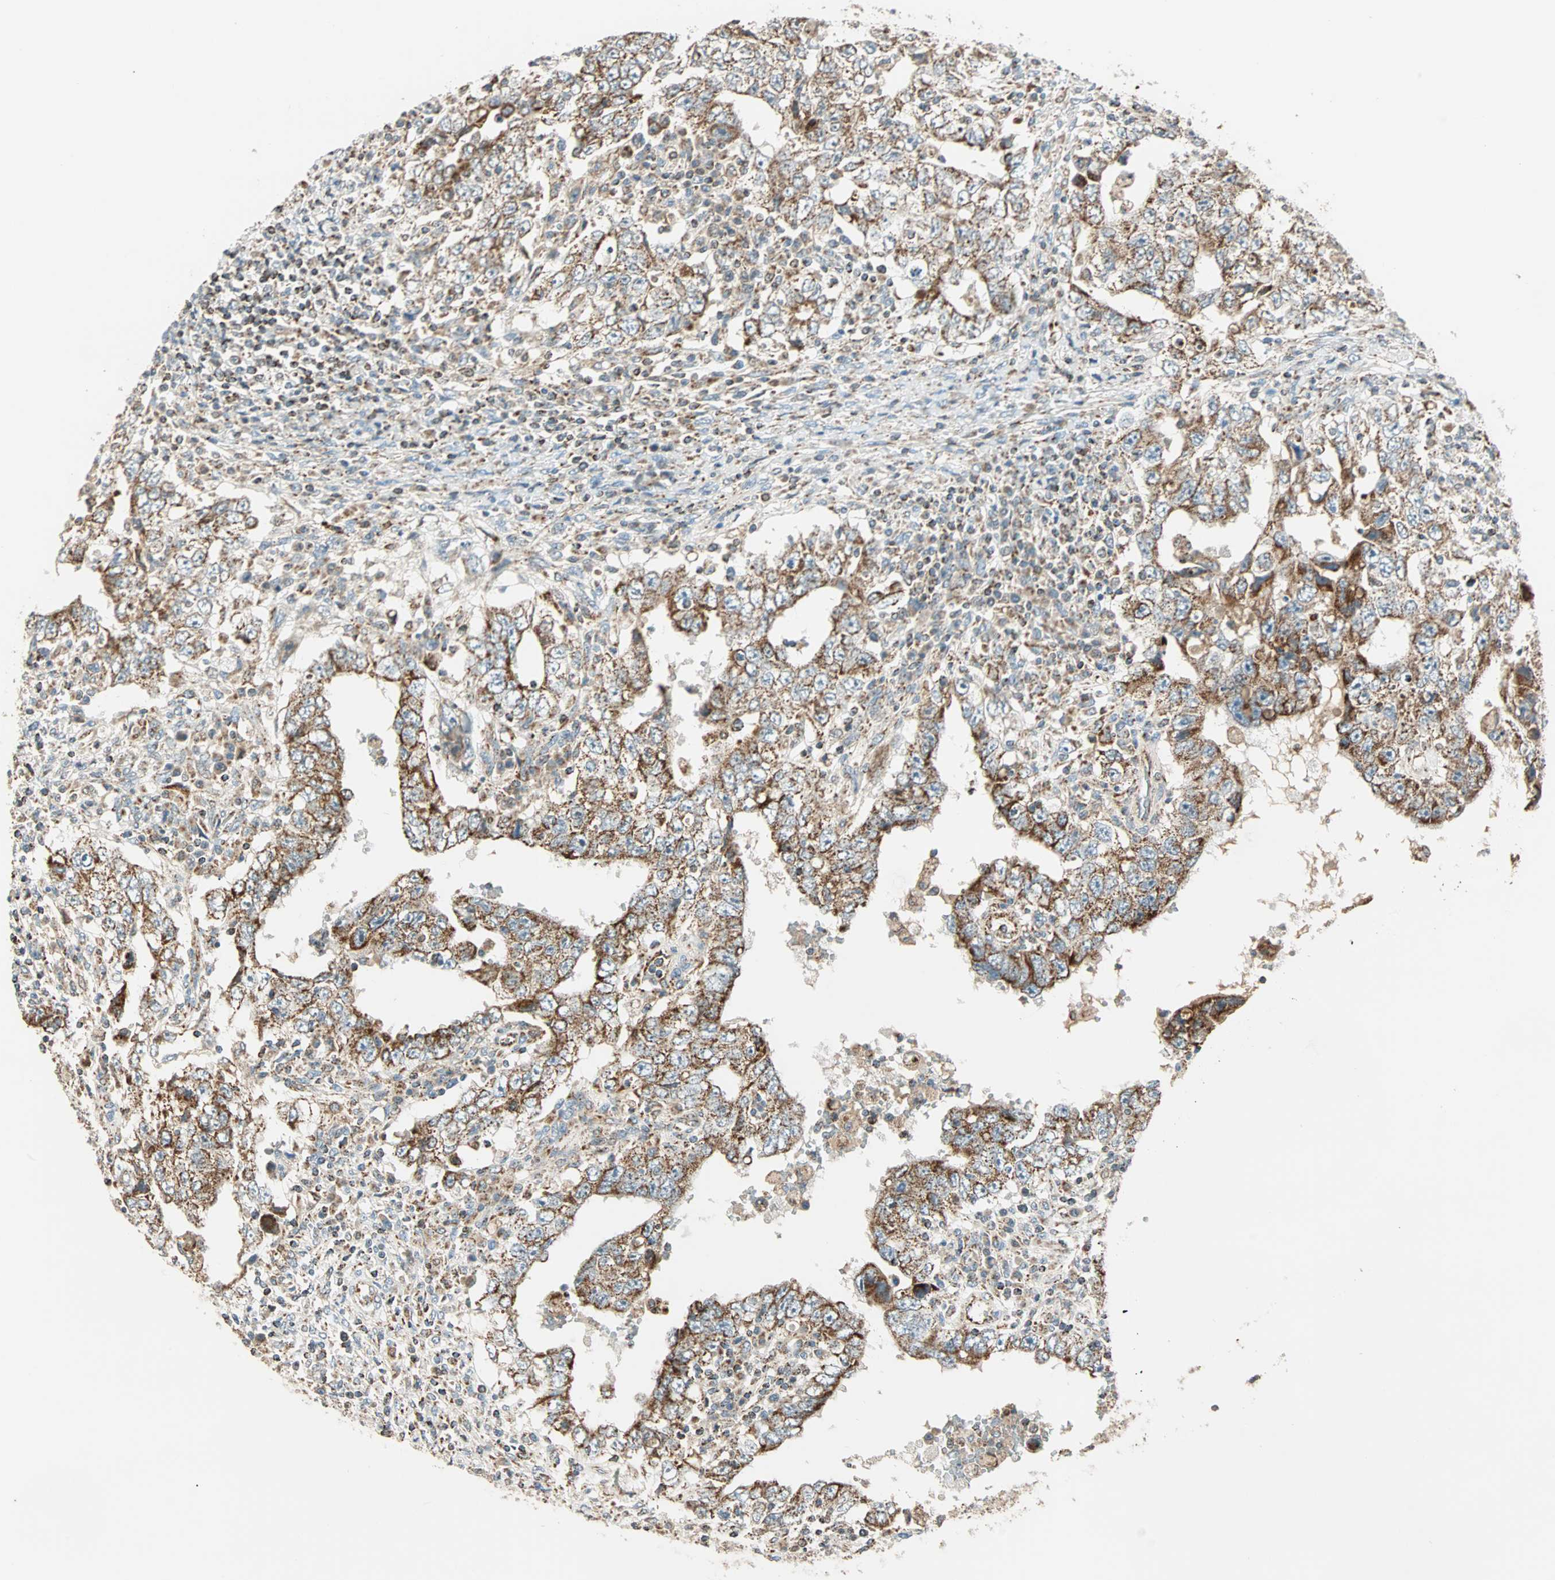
{"staining": {"intensity": "weak", "quantity": ">75%", "location": "cytoplasmic/membranous"}, "tissue": "testis cancer", "cell_type": "Tumor cells", "image_type": "cancer", "snomed": [{"axis": "morphology", "description": "Carcinoma, Embryonal, NOS"}, {"axis": "topography", "description": "Testis"}], "caption": "Brown immunohistochemical staining in embryonal carcinoma (testis) reveals weak cytoplasmic/membranous staining in about >75% of tumor cells.", "gene": "SPRY4", "patient": {"sex": "male", "age": 26}}